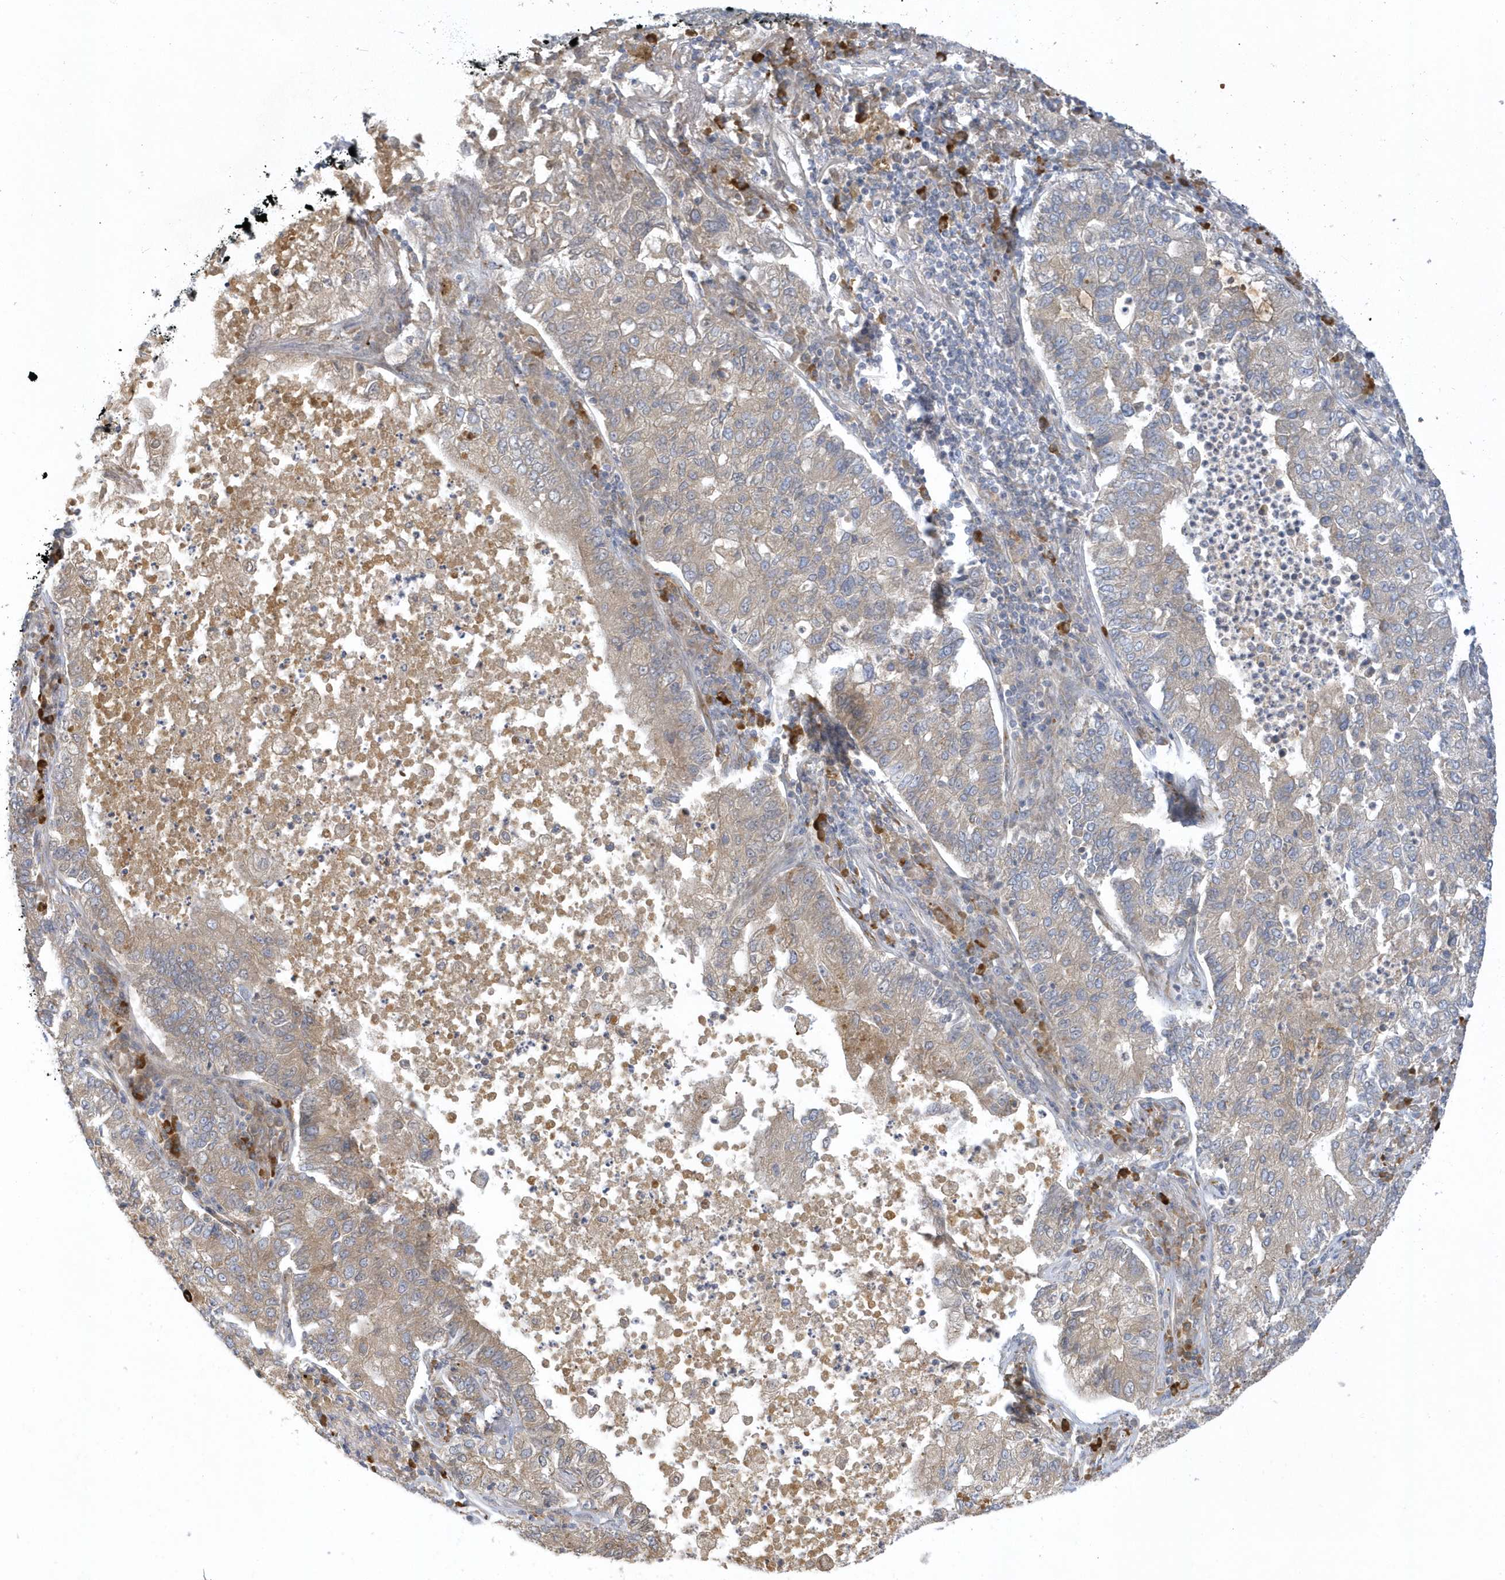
{"staining": {"intensity": "weak", "quantity": ">75%", "location": "cytoplasmic/membranous"}, "tissue": "lung cancer", "cell_type": "Tumor cells", "image_type": "cancer", "snomed": [{"axis": "morphology", "description": "Adenocarcinoma, NOS"}, {"axis": "topography", "description": "Lung"}], "caption": "The photomicrograph displays immunohistochemical staining of adenocarcinoma (lung). There is weak cytoplasmic/membranous staining is identified in approximately >75% of tumor cells.", "gene": "THADA", "patient": {"sex": "male", "age": 49}}